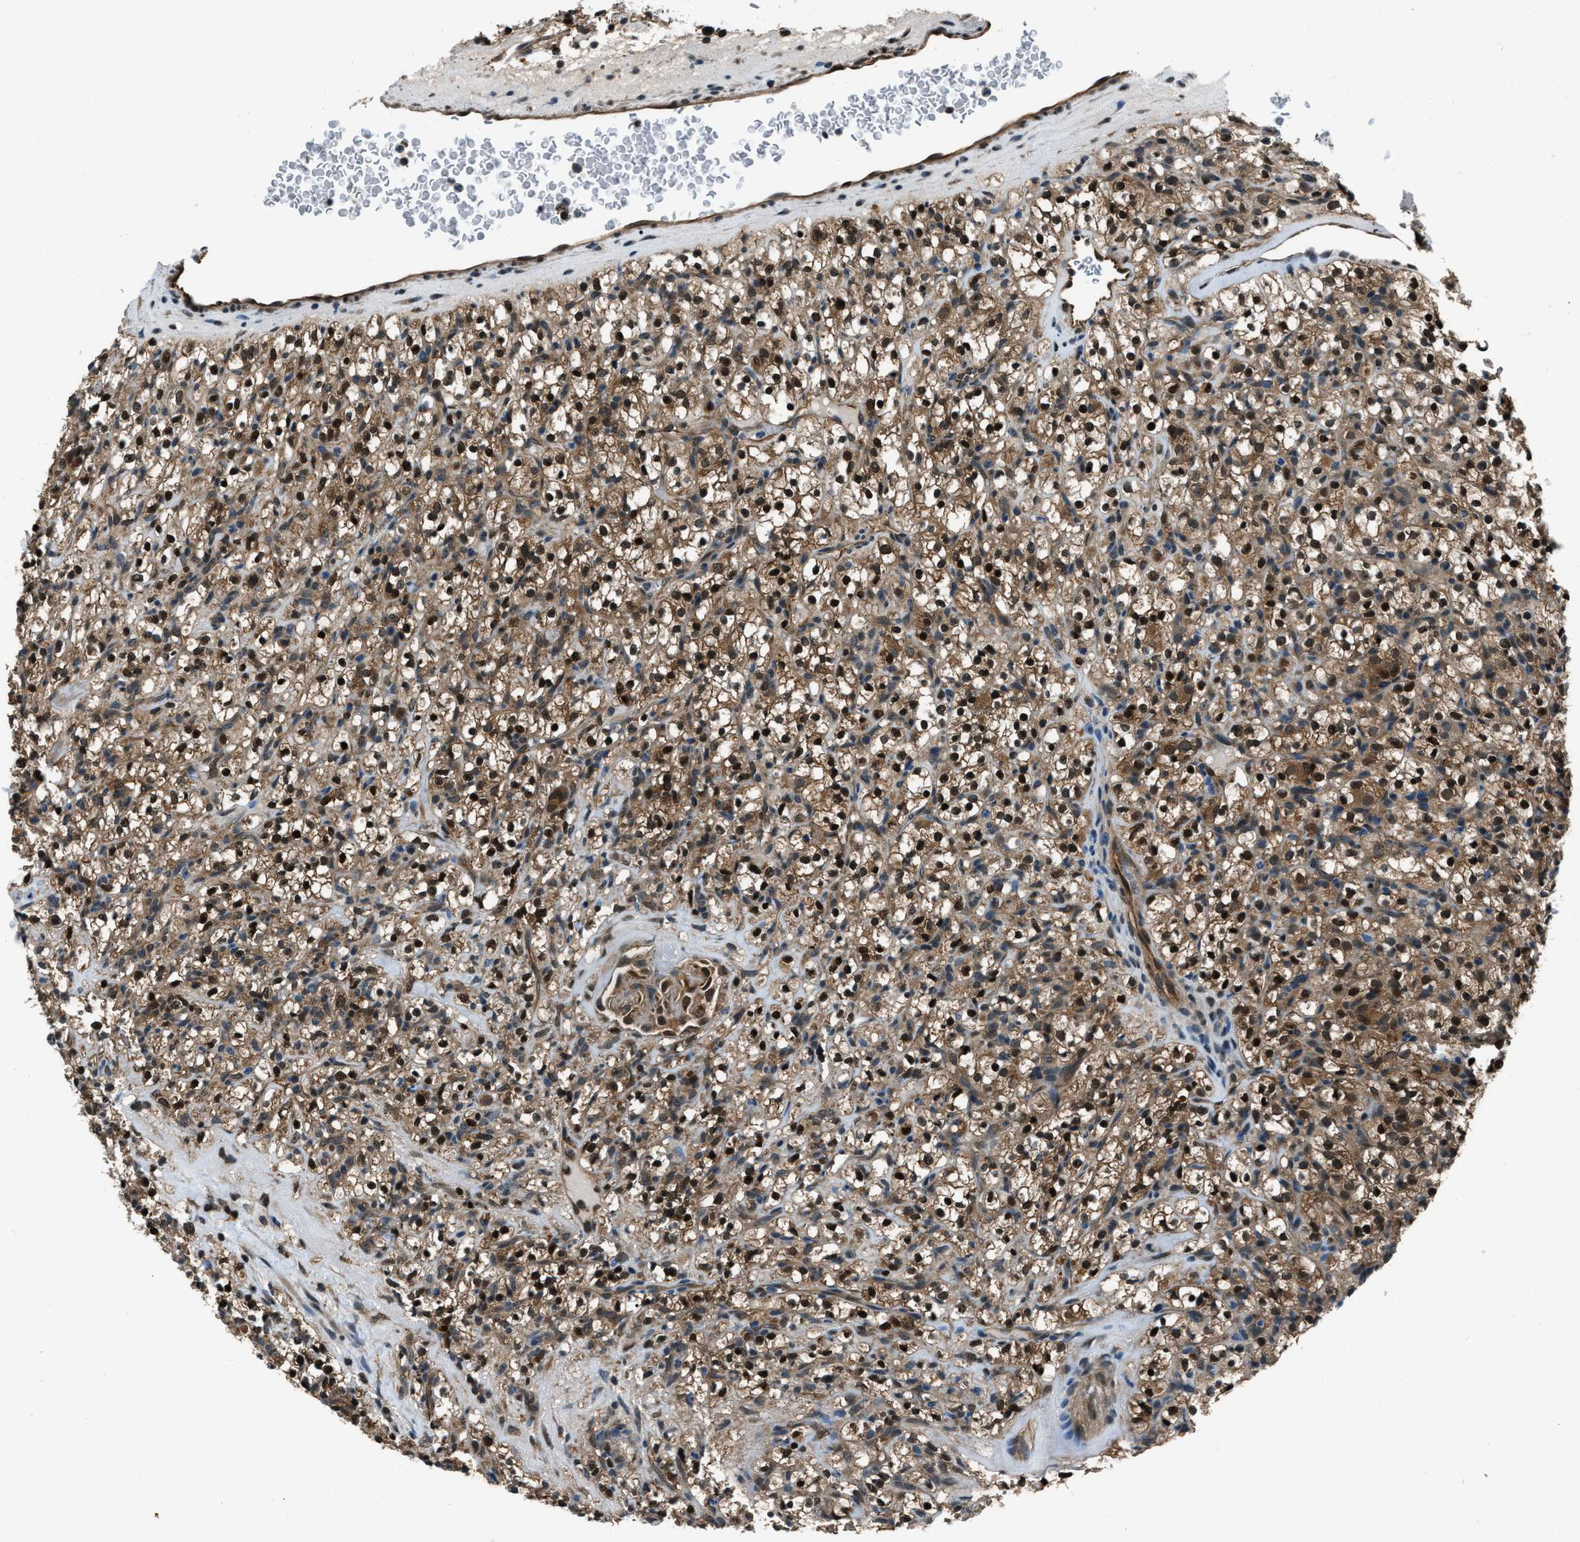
{"staining": {"intensity": "strong", "quantity": ">75%", "location": "cytoplasmic/membranous,nuclear"}, "tissue": "renal cancer", "cell_type": "Tumor cells", "image_type": "cancer", "snomed": [{"axis": "morphology", "description": "Normal tissue, NOS"}, {"axis": "morphology", "description": "Adenocarcinoma, NOS"}, {"axis": "topography", "description": "Kidney"}], "caption": "Adenocarcinoma (renal) stained for a protein (brown) demonstrates strong cytoplasmic/membranous and nuclear positive expression in about >75% of tumor cells.", "gene": "NUDCD3", "patient": {"sex": "female", "age": 72}}